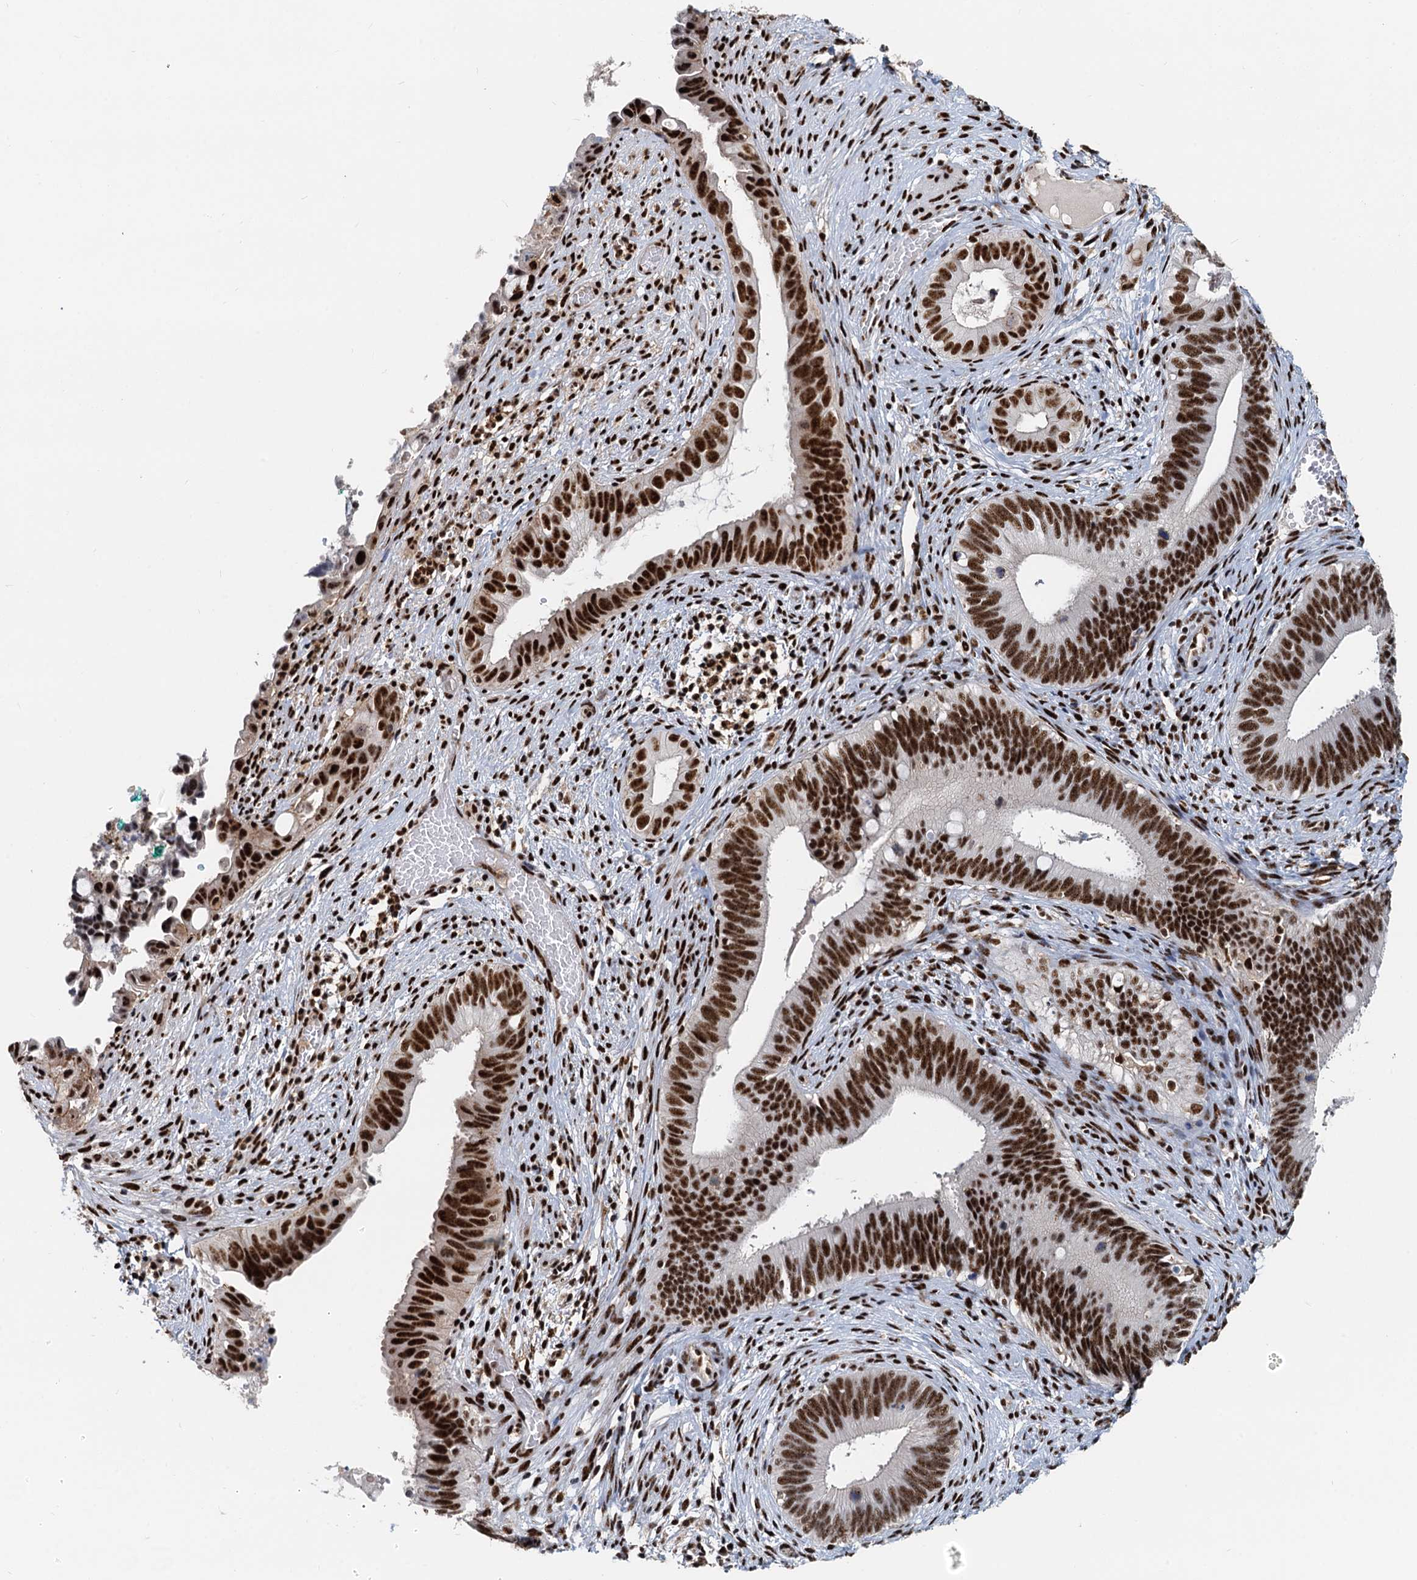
{"staining": {"intensity": "strong", "quantity": ">75%", "location": "nuclear"}, "tissue": "cervical cancer", "cell_type": "Tumor cells", "image_type": "cancer", "snomed": [{"axis": "morphology", "description": "Adenocarcinoma, NOS"}, {"axis": "topography", "description": "Cervix"}], "caption": "Cervical cancer was stained to show a protein in brown. There is high levels of strong nuclear staining in about >75% of tumor cells. Immunohistochemistry (ihc) stains the protein of interest in brown and the nuclei are stained blue.", "gene": "RBM26", "patient": {"sex": "female", "age": 42}}